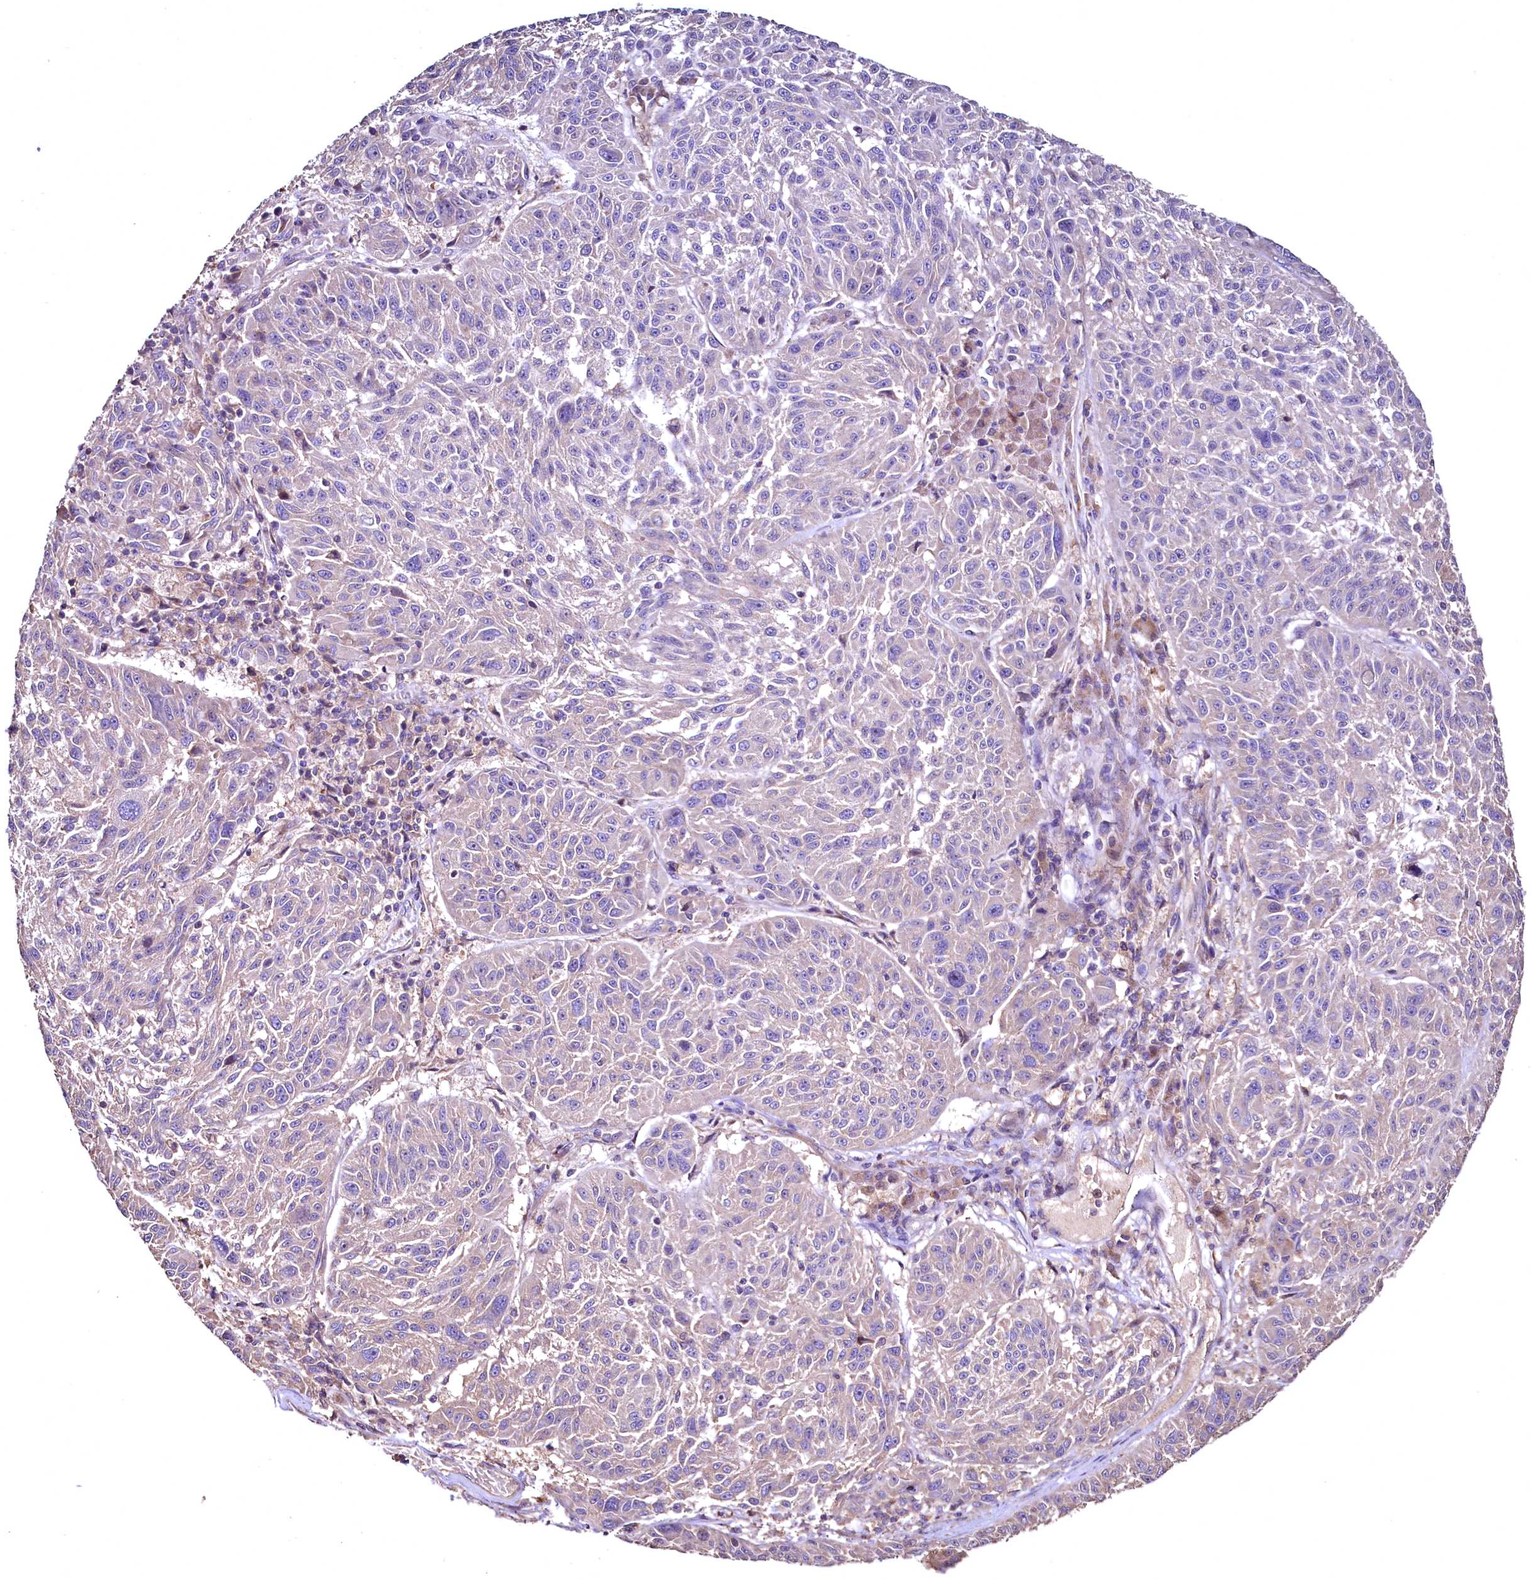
{"staining": {"intensity": "weak", "quantity": ">75%", "location": "cytoplasmic/membranous"}, "tissue": "melanoma", "cell_type": "Tumor cells", "image_type": "cancer", "snomed": [{"axis": "morphology", "description": "Malignant melanoma, NOS"}, {"axis": "topography", "description": "Skin"}], "caption": "Immunohistochemistry (DAB (3,3'-diaminobenzidine)) staining of malignant melanoma displays weak cytoplasmic/membranous protein positivity in about >75% of tumor cells. (DAB = brown stain, brightfield microscopy at high magnification).", "gene": "TBCEL", "patient": {"sex": "male", "age": 53}}